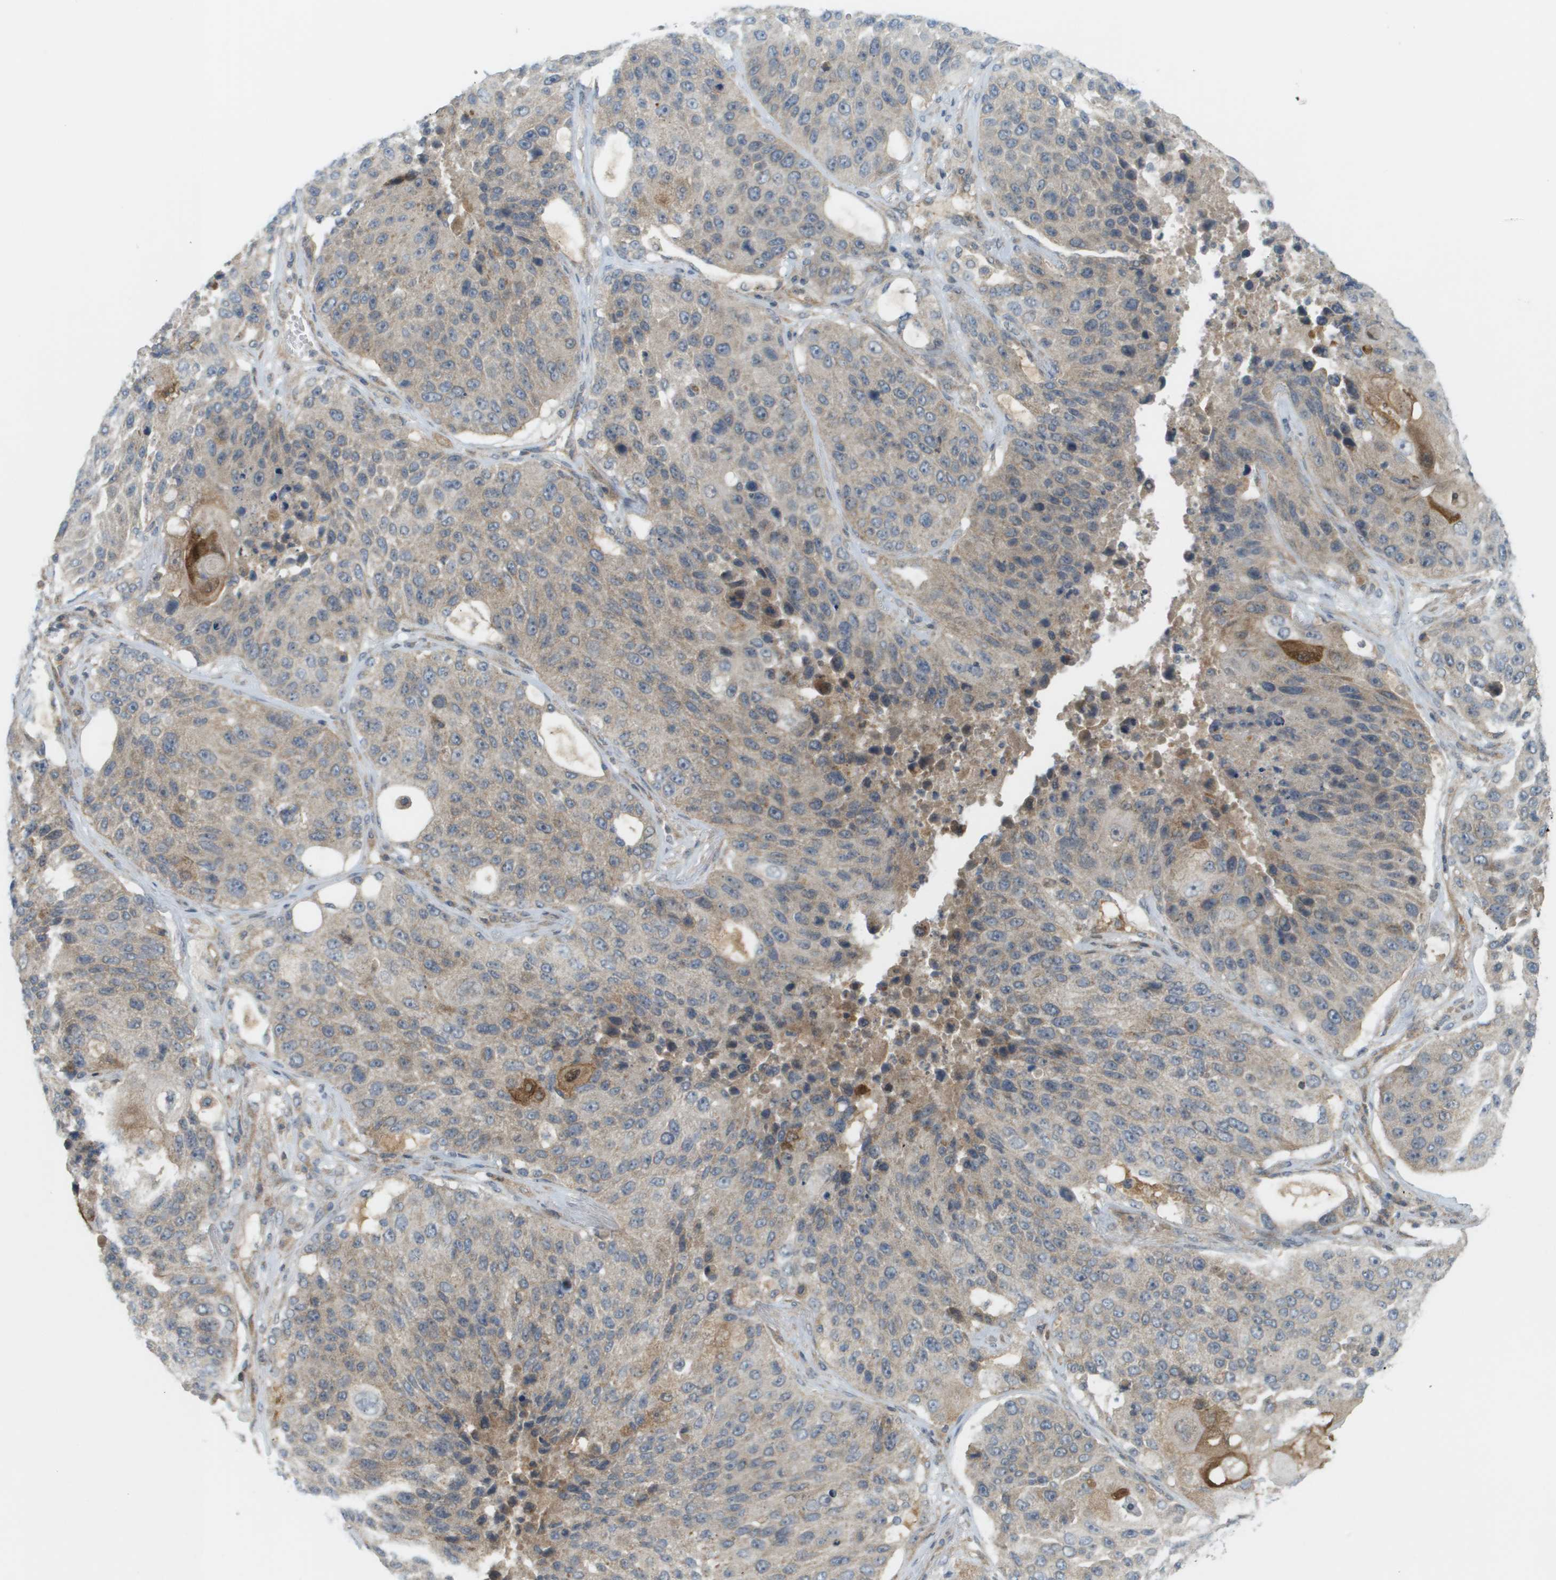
{"staining": {"intensity": "moderate", "quantity": "25%-75%", "location": "cytoplasmic/membranous"}, "tissue": "lung cancer", "cell_type": "Tumor cells", "image_type": "cancer", "snomed": [{"axis": "morphology", "description": "Squamous cell carcinoma, NOS"}, {"axis": "topography", "description": "Lung"}], "caption": "Immunohistochemical staining of lung squamous cell carcinoma displays medium levels of moderate cytoplasmic/membranous expression in approximately 25%-75% of tumor cells.", "gene": "PROC", "patient": {"sex": "male", "age": 61}}